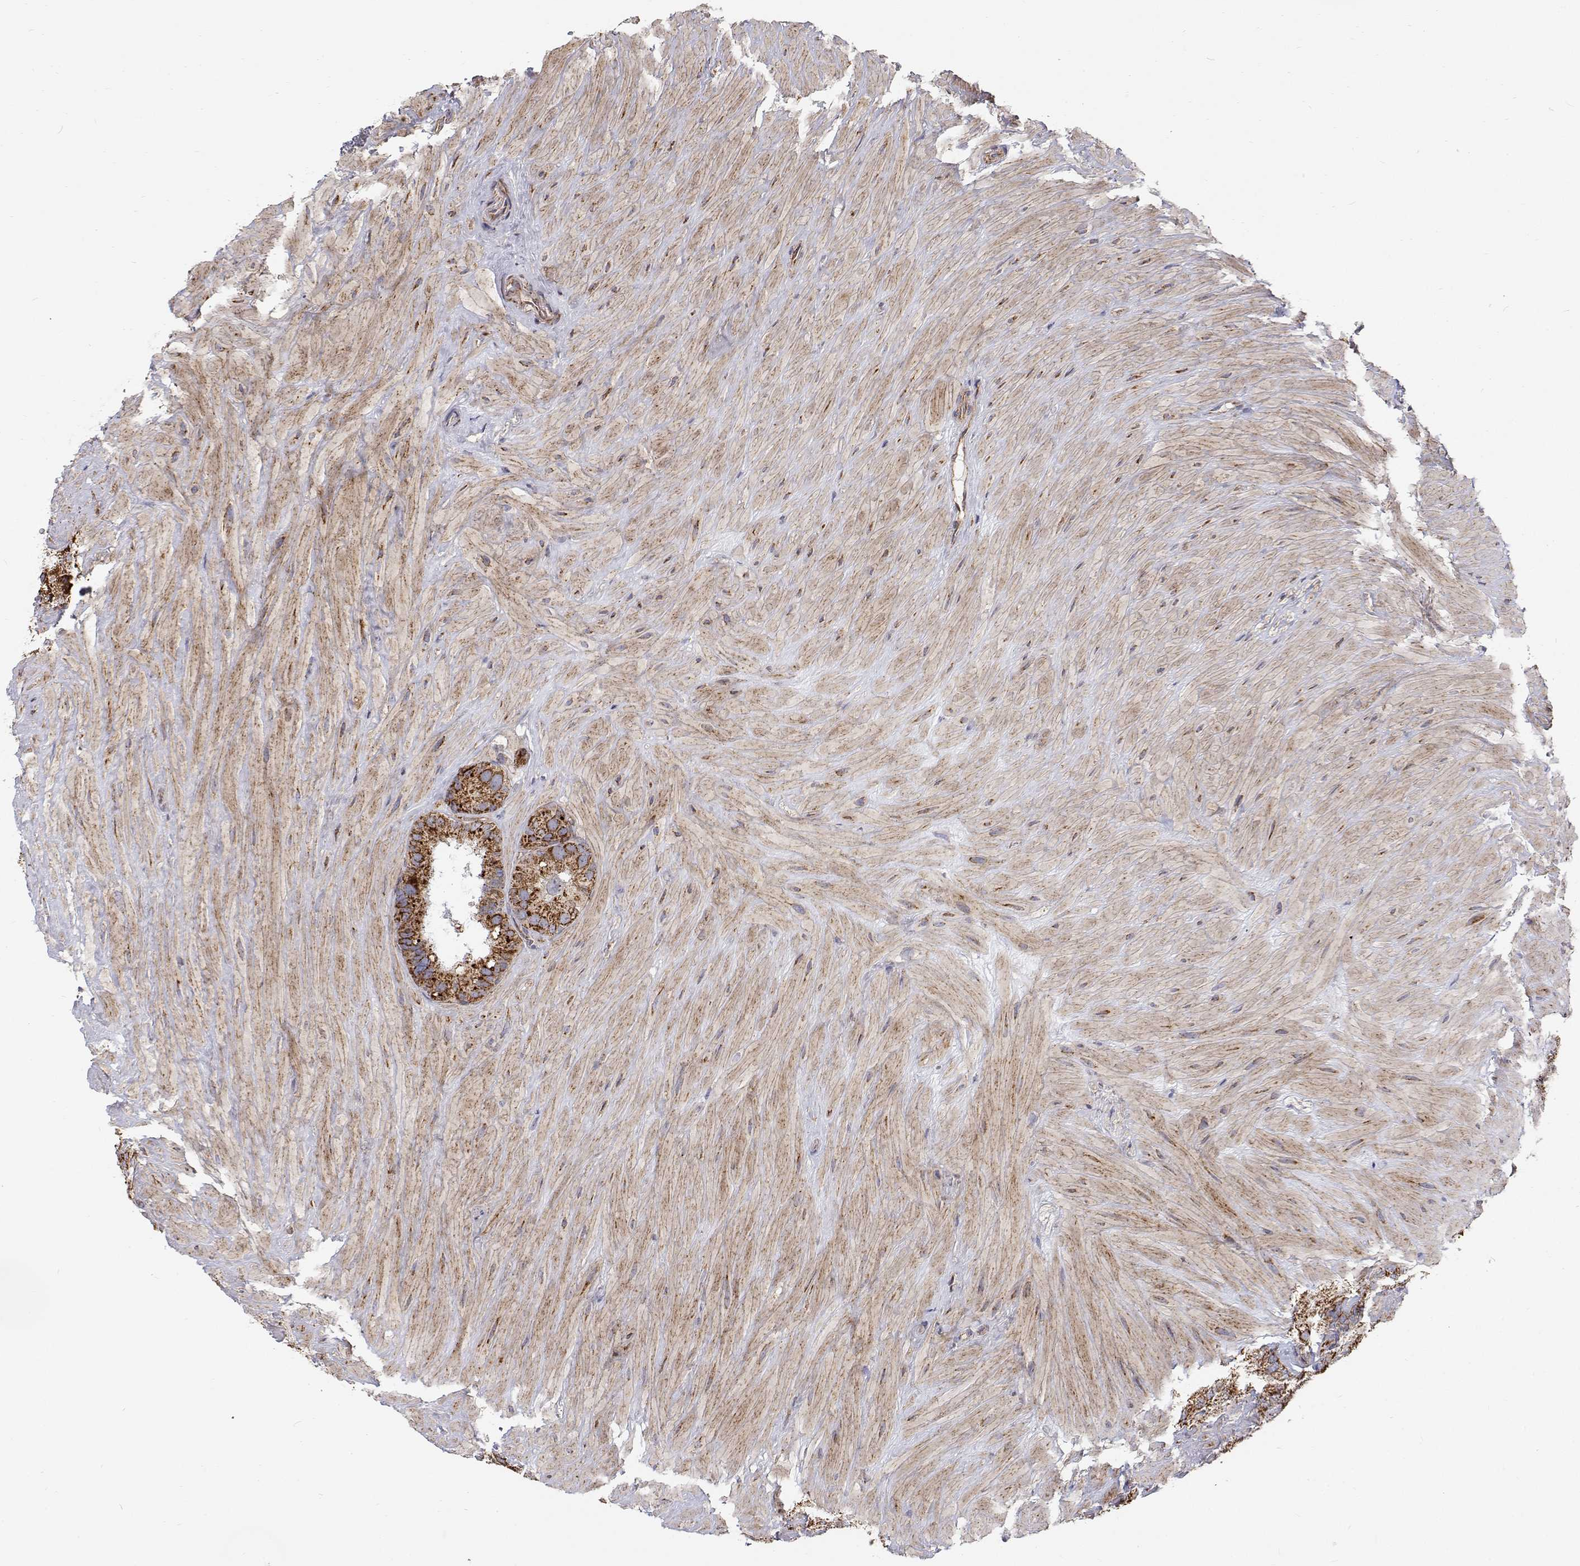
{"staining": {"intensity": "strong", "quantity": ">75%", "location": "cytoplasmic/membranous"}, "tissue": "seminal vesicle", "cell_type": "Glandular cells", "image_type": "normal", "snomed": [{"axis": "morphology", "description": "Normal tissue, NOS"}, {"axis": "topography", "description": "Seminal veicle"}], "caption": "Immunohistochemical staining of normal human seminal vesicle displays >75% levels of strong cytoplasmic/membranous protein positivity in about >75% of glandular cells. The protein is shown in brown color, while the nuclei are stained blue.", "gene": "SPICE1", "patient": {"sex": "male", "age": 60}}